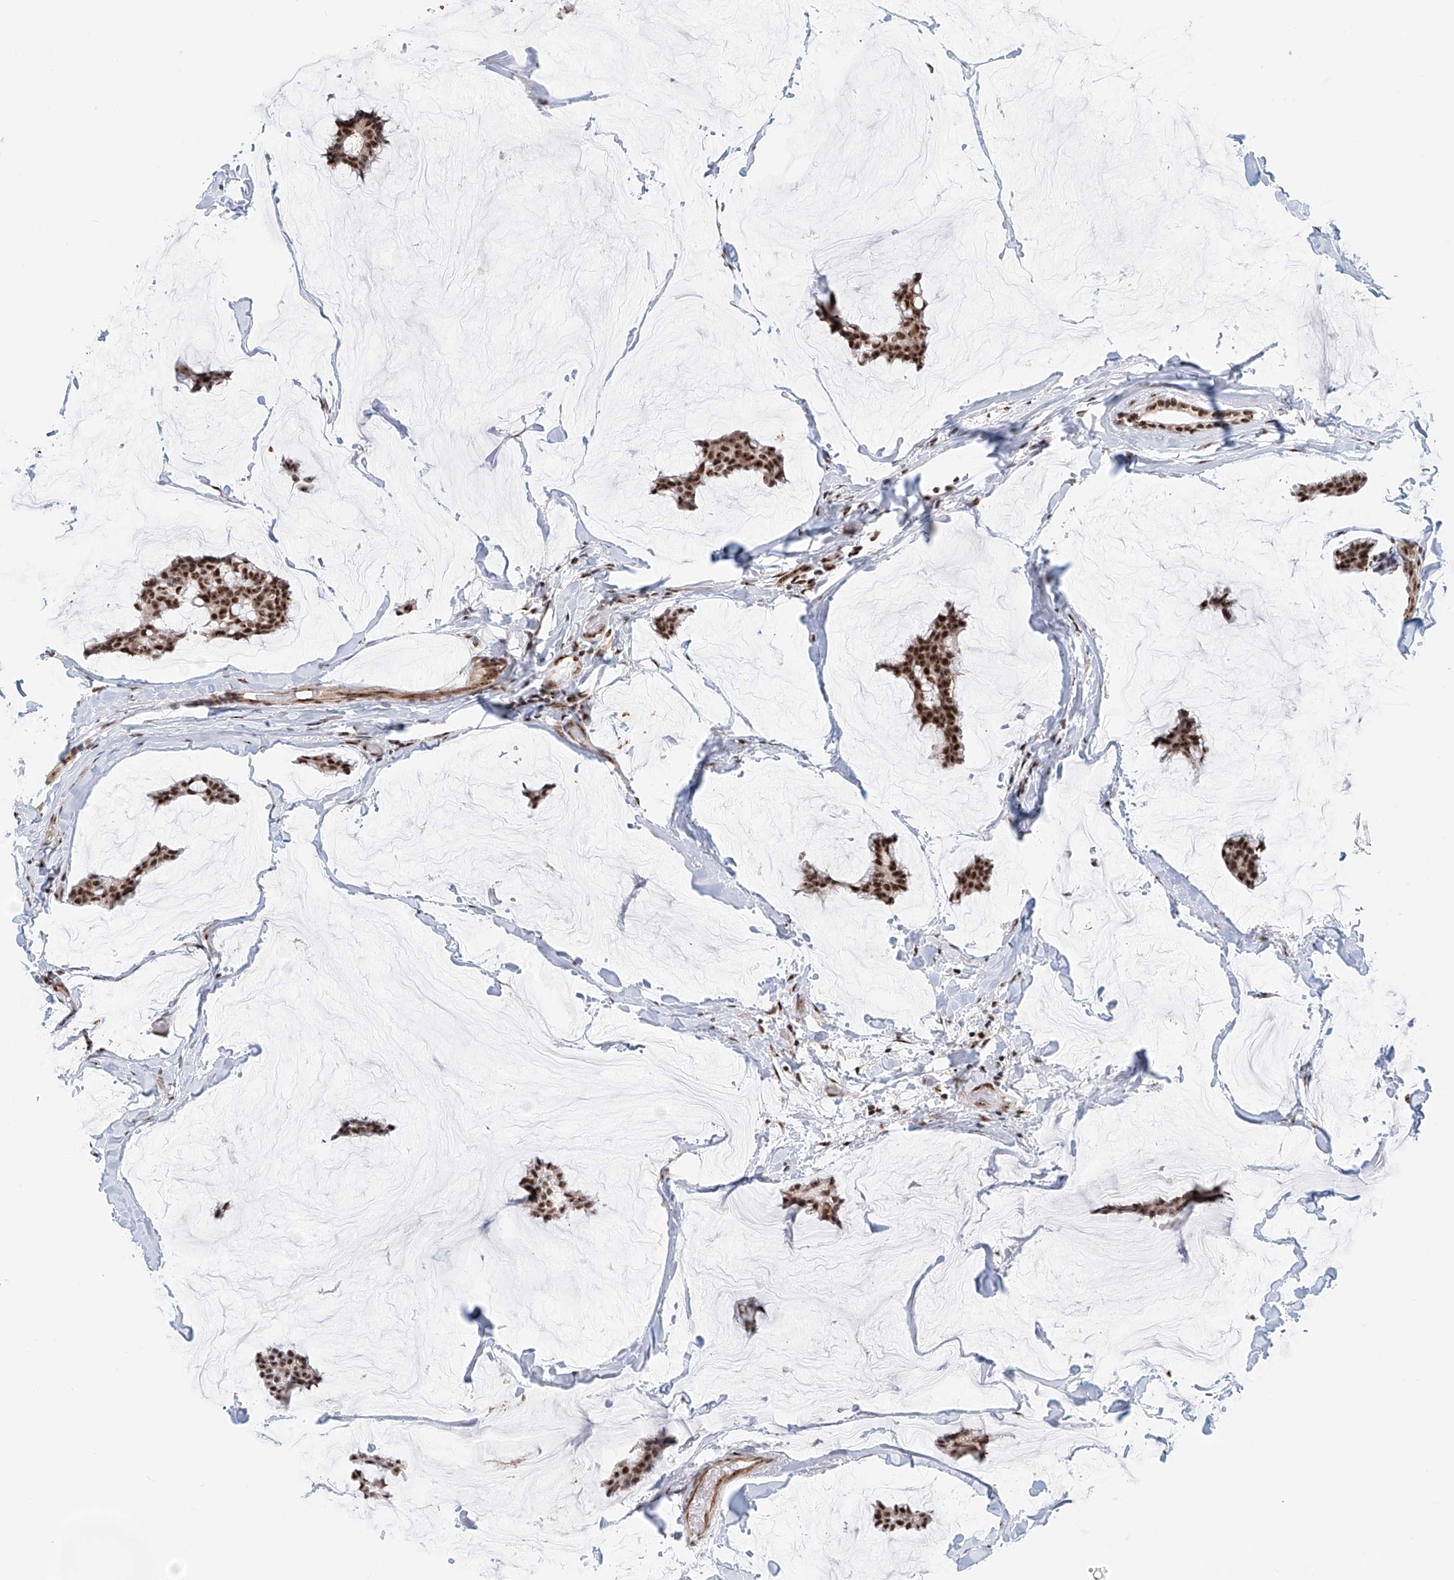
{"staining": {"intensity": "strong", "quantity": ">75%", "location": "nuclear"}, "tissue": "breast cancer", "cell_type": "Tumor cells", "image_type": "cancer", "snomed": [{"axis": "morphology", "description": "Duct carcinoma"}, {"axis": "topography", "description": "Breast"}], "caption": "Immunohistochemistry photomicrograph of neoplastic tissue: breast intraductal carcinoma stained using IHC demonstrates high levels of strong protein expression localized specifically in the nuclear of tumor cells, appearing as a nuclear brown color.", "gene": "PRUNE2", "patient": {"sex": "female", "age": 93}}